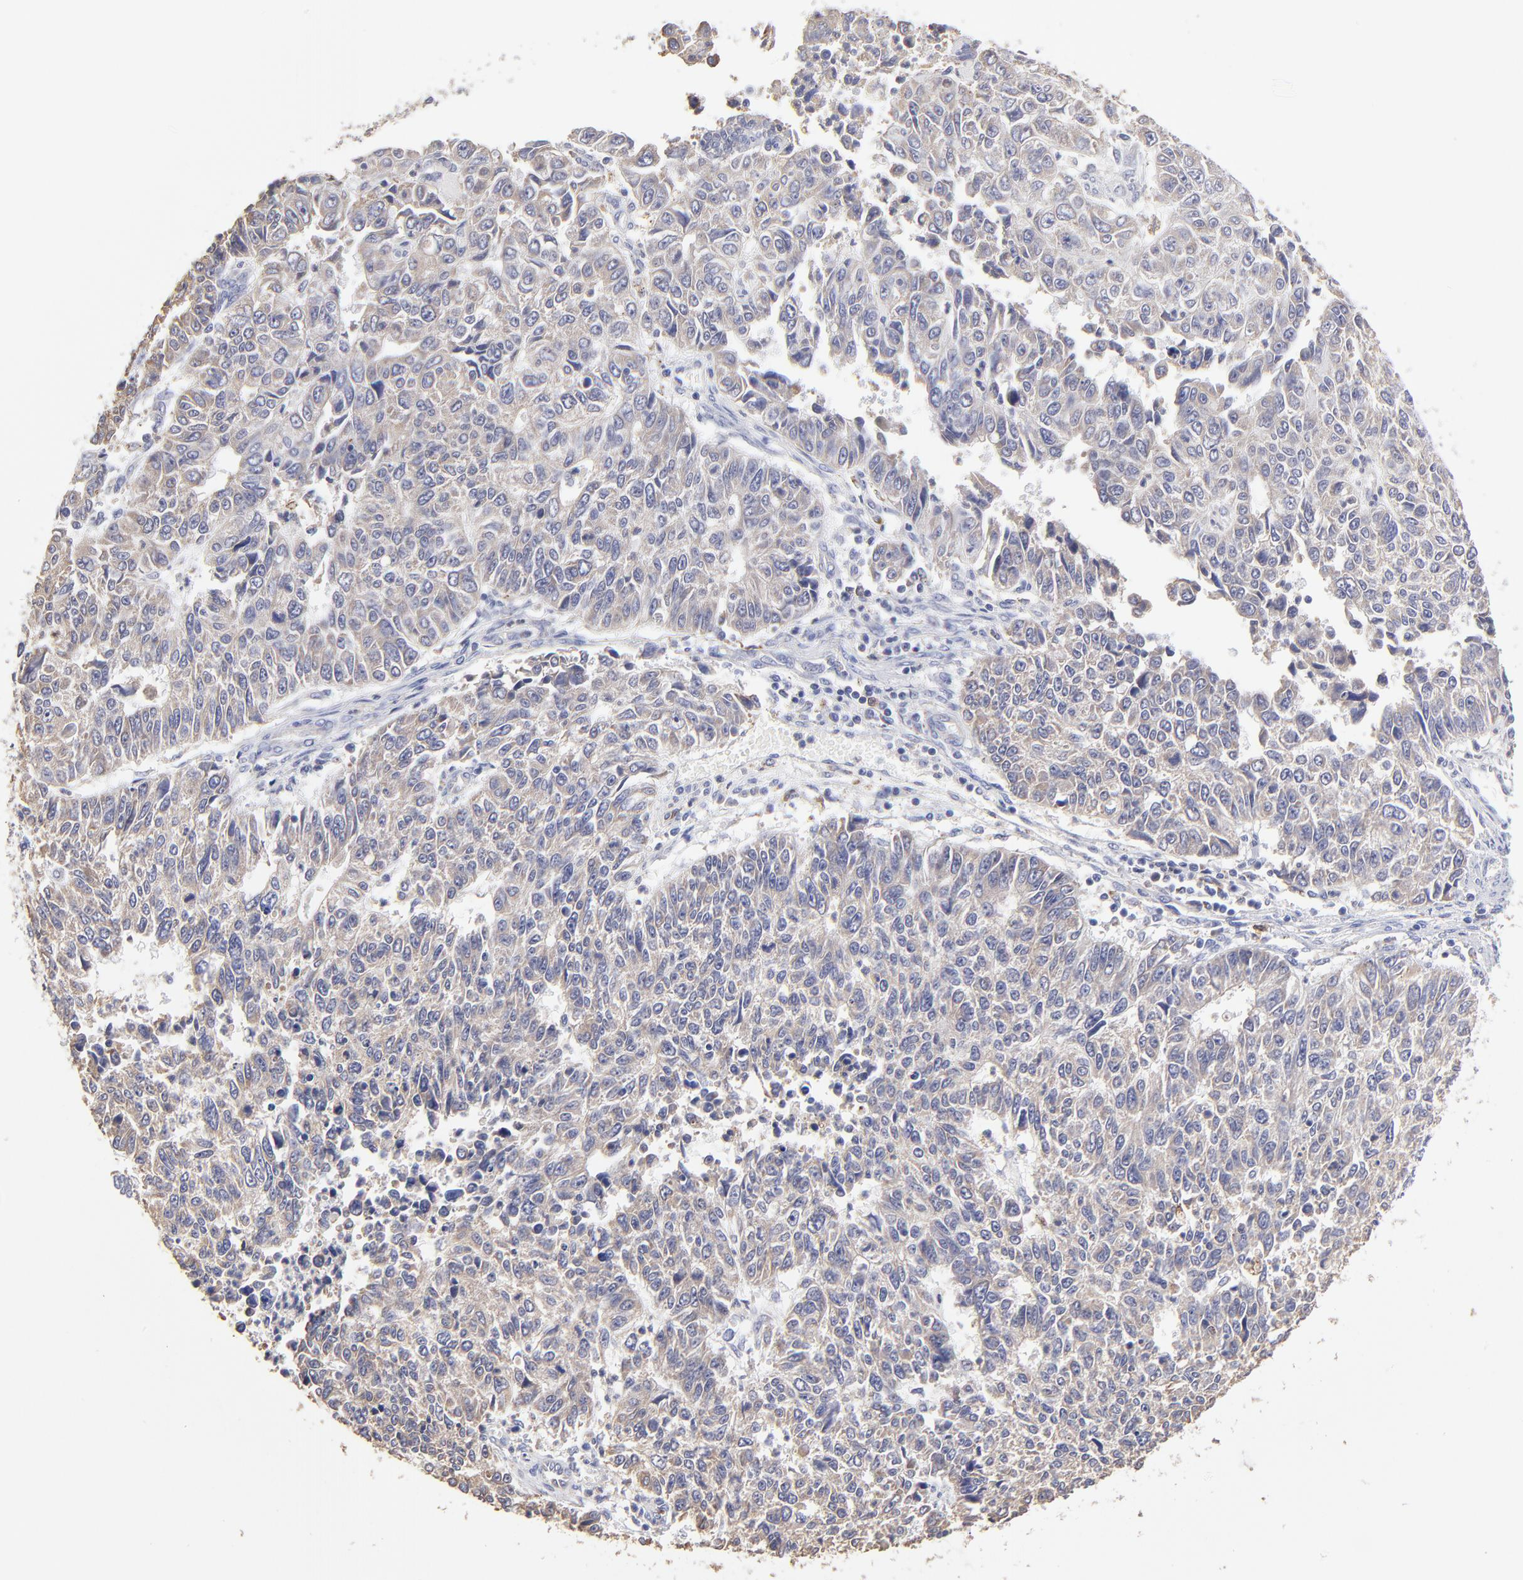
{"staining": {"intensity": "weak", "quantity": ">75%", "location": "cytoplasmic/membranous"}, "tissue": "endometrial cancer", "cell_type": "Tumor cells", "image_type": "cancer", "snomed": [{"axis": "morphology", "description": "Adenocarcinoma, NOS"}, {"axis": "topography", "description": "Endometrium"}], "caption": "Human endometrial cancer (adenocarcinoma) stained for a protein (brown) demonstrates weak cytoplasmic/membranous positive expression in approximately >75% of tumor cells.", "gene": "GCSAM", "patient": {"sex": "female", "age": 42}}